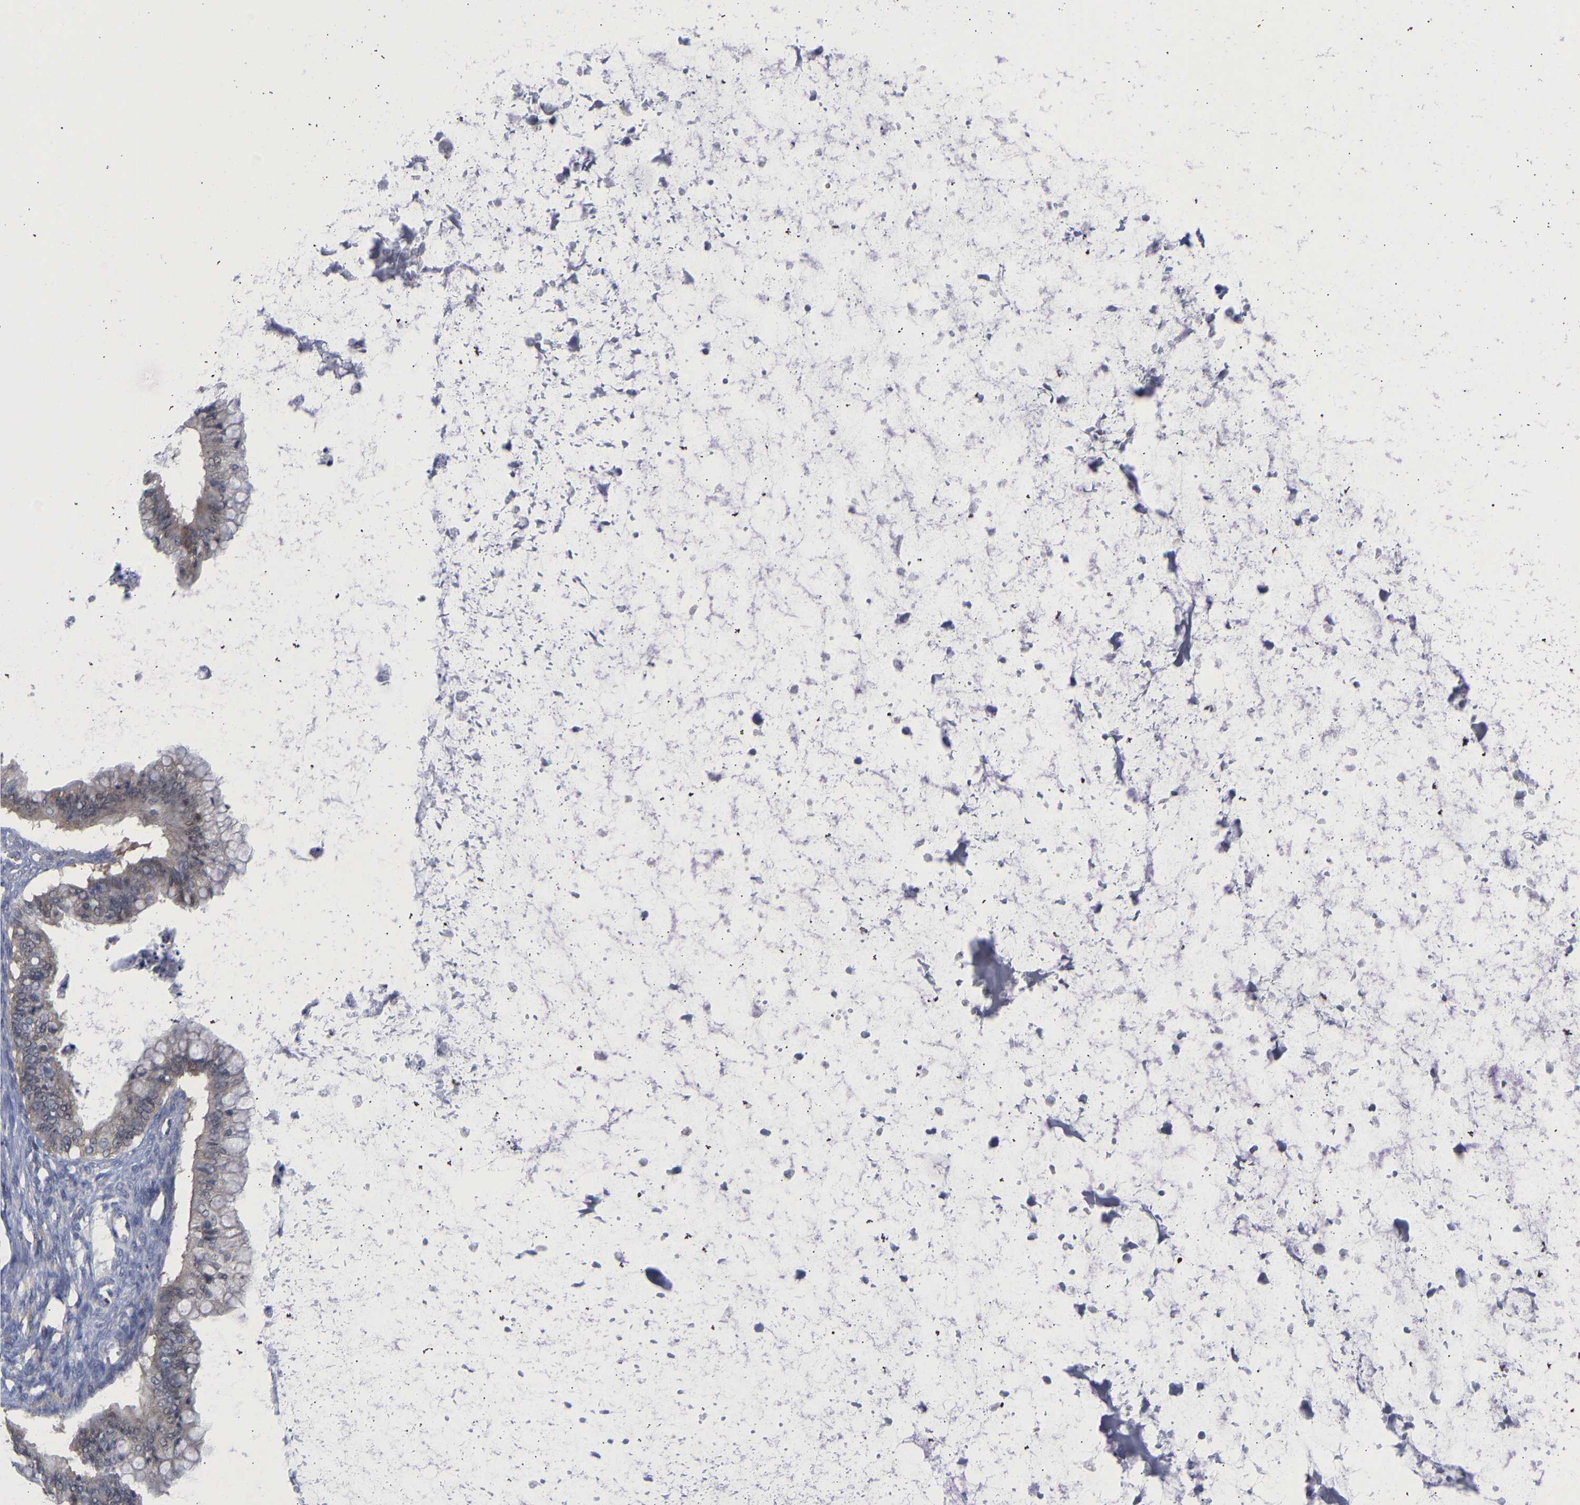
{"staining": {"intensity": "weak", "quantity": "25%-75%", "location": "cytoplasmic/membranous,nuclear"}, "tissue": "ovarian cancer", "cell_type": "Tumor cells", "image_type": "cancer", "snomed": [{"axis": "morphology", "description": "Cystadenocarcinoma, mucinous, NOS"}, {"axis": "topography", "description": "Ovary"}], "caption": "Immunohistochemical staining of human ovarian cancer demonstrates weak cytoplasmic/membranous and nuclear protein expression in approximately 25%-75% of tumor cells.", "gene": "MAP2K3", "patient": {"sex": "female", "age": 57}}